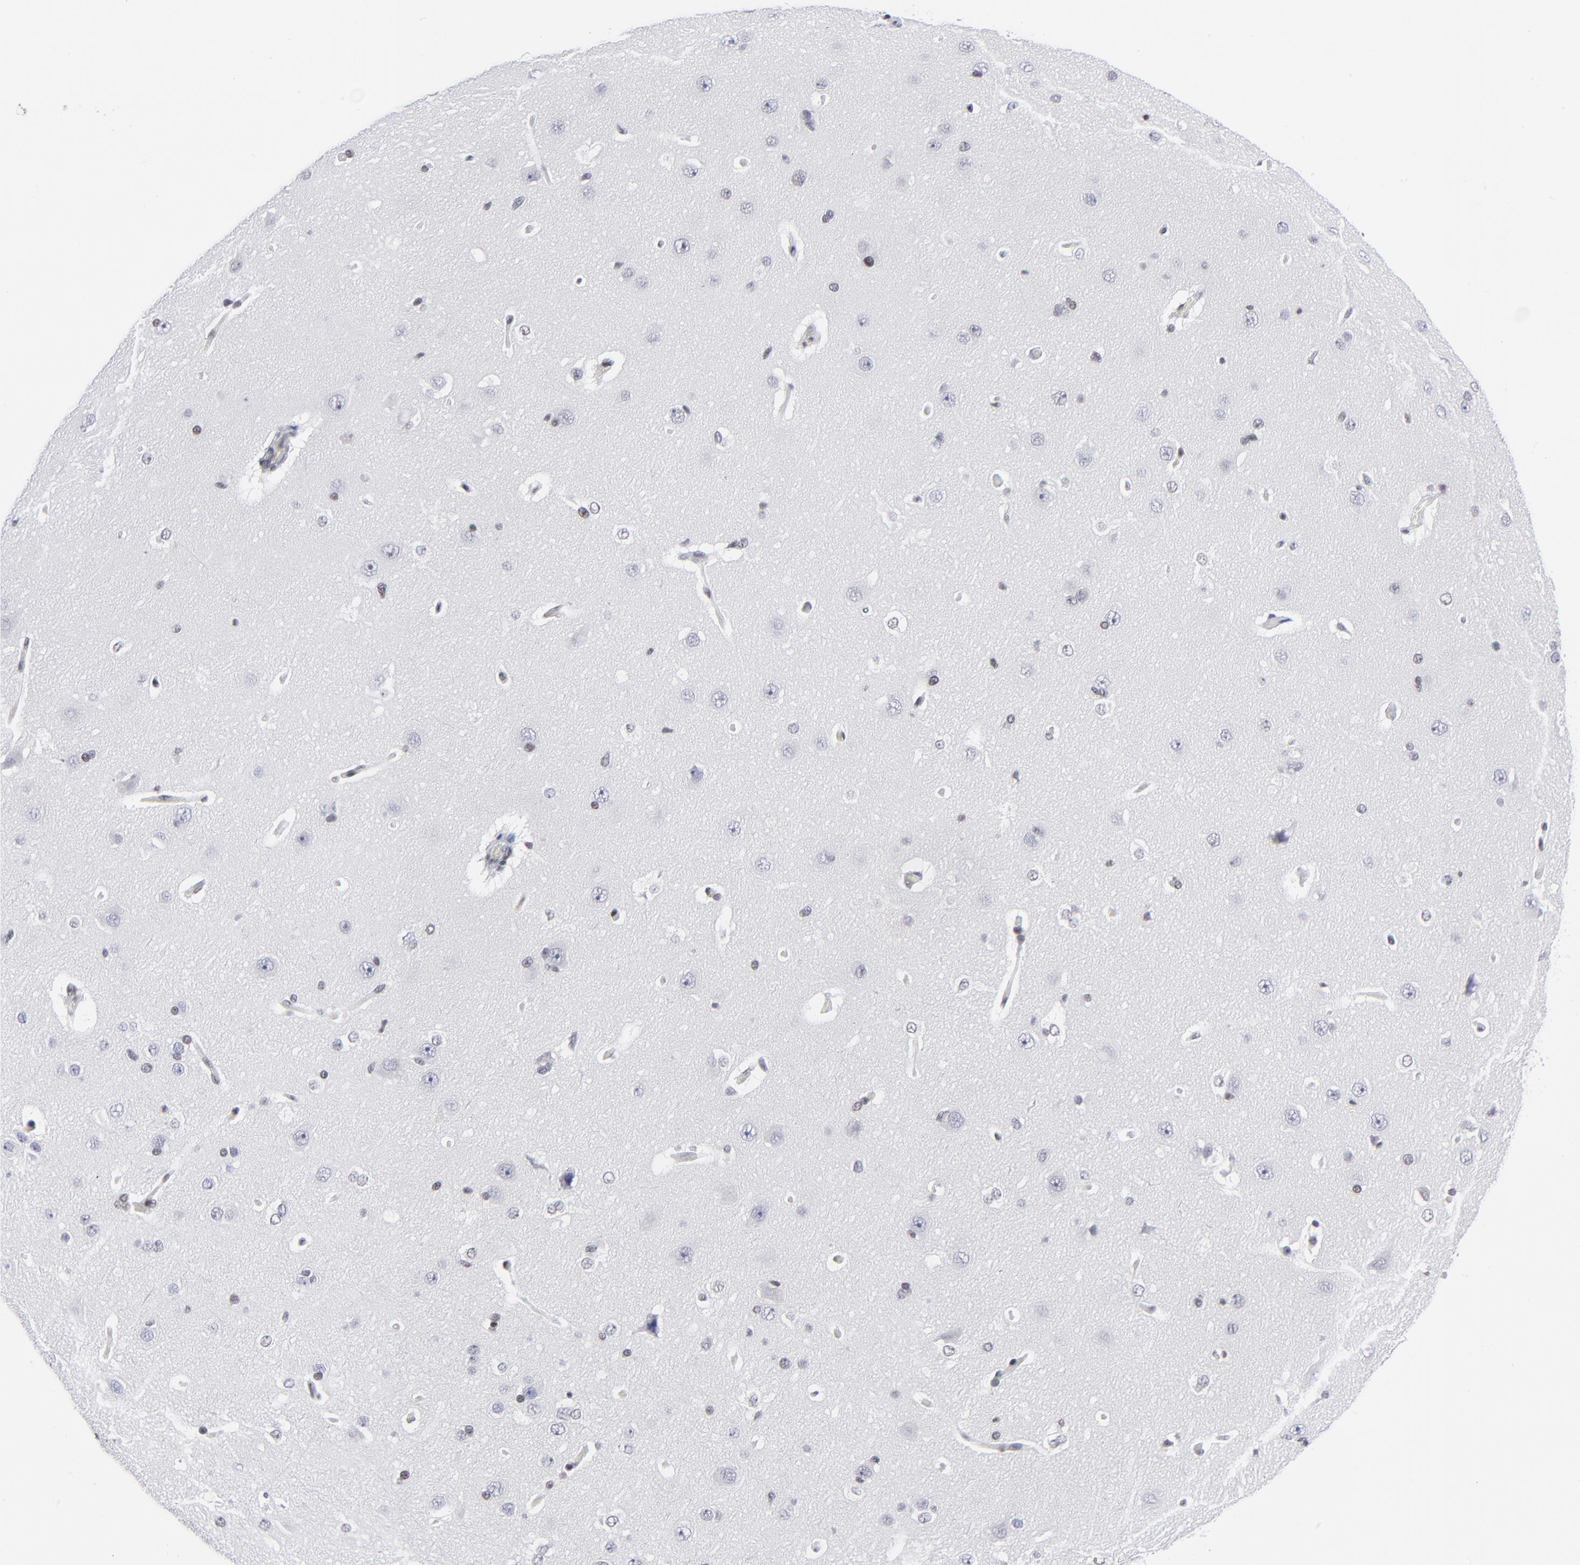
{"staining": {"intensity": "moderate", "quantity": ">75%", "location": "nuclear"}, "tissue": "cerebral cortex", "cell_type": "Endothelial cells", "image_type": "normal", "snomed": [{"axis": "morphology", "description": "Normal tissue, NOS"}, {"axis": "topography", "description": "Cerebral cortex"}], "caption": "IHC (DAB (3,3'-diaminobenzidine)) staining of normal cerebral cortex displays moderate nuclear protein positivity in about >75% of endothelial cells.", "gene": "SP2", "patient": {"sex": "female", "age": 45}}